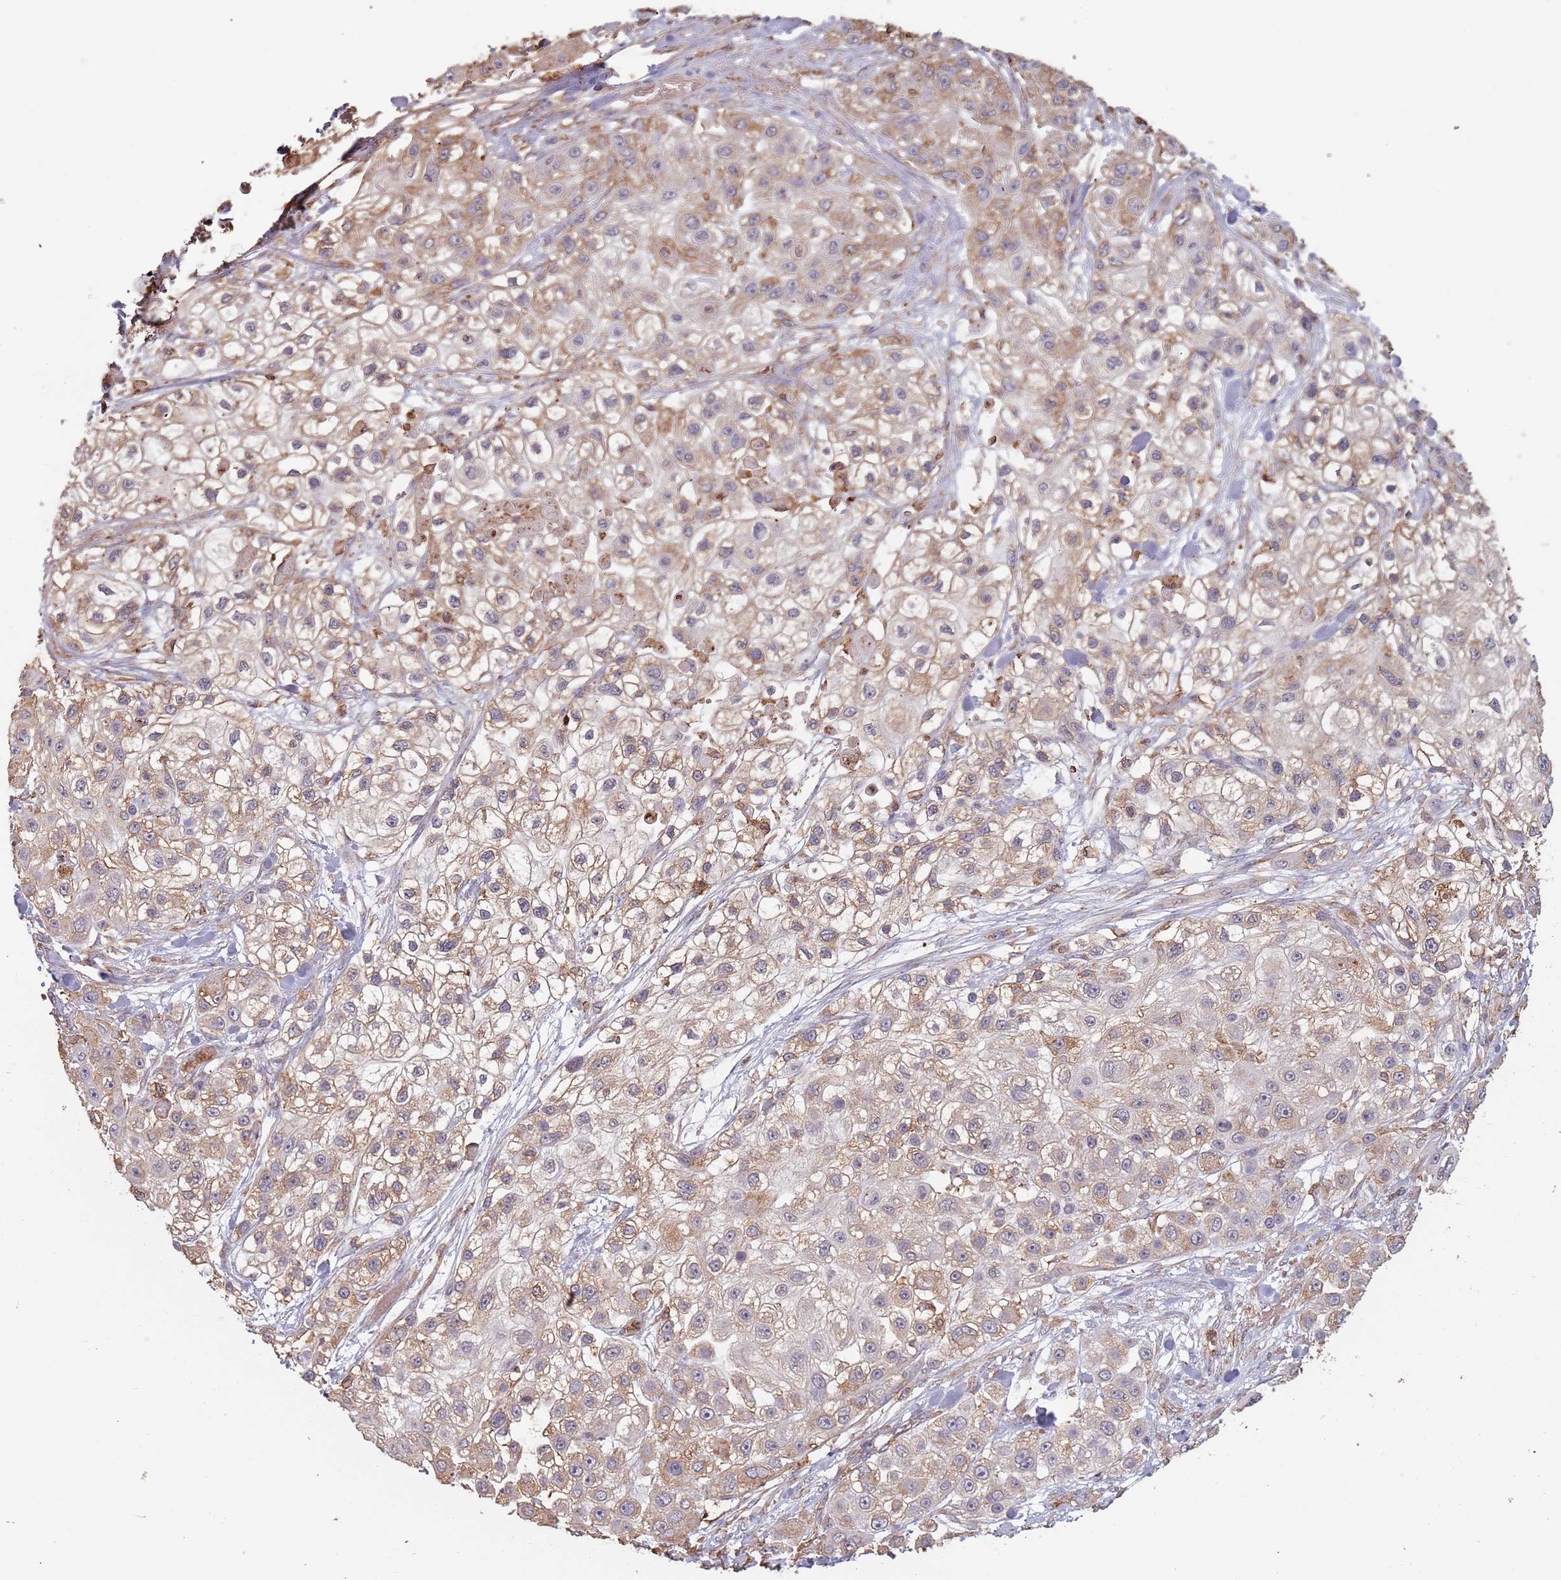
{"staining": {"intensity": "moderate", "quantity": "25%-75%", "location": "cytoplasmic/membranous"}, "tissue": "skin cancer", "cell_type": "Tumor cells", "image_type": "cancer", "snomed": [{"axis": "morphology", "description": "Squamous cell carcinoma, NOS"}, {"axis": "topography", "description": "Skin"}], "caption": "There is medium levels of moderate cytoplasmic/membranous positivity in tumor cells of skin squamous cell carcinoma, as demonstrated by immunohistochemical staining (brown color).", "gene": "ATOSB", "patient": {"sex": "male", "age": 67}}